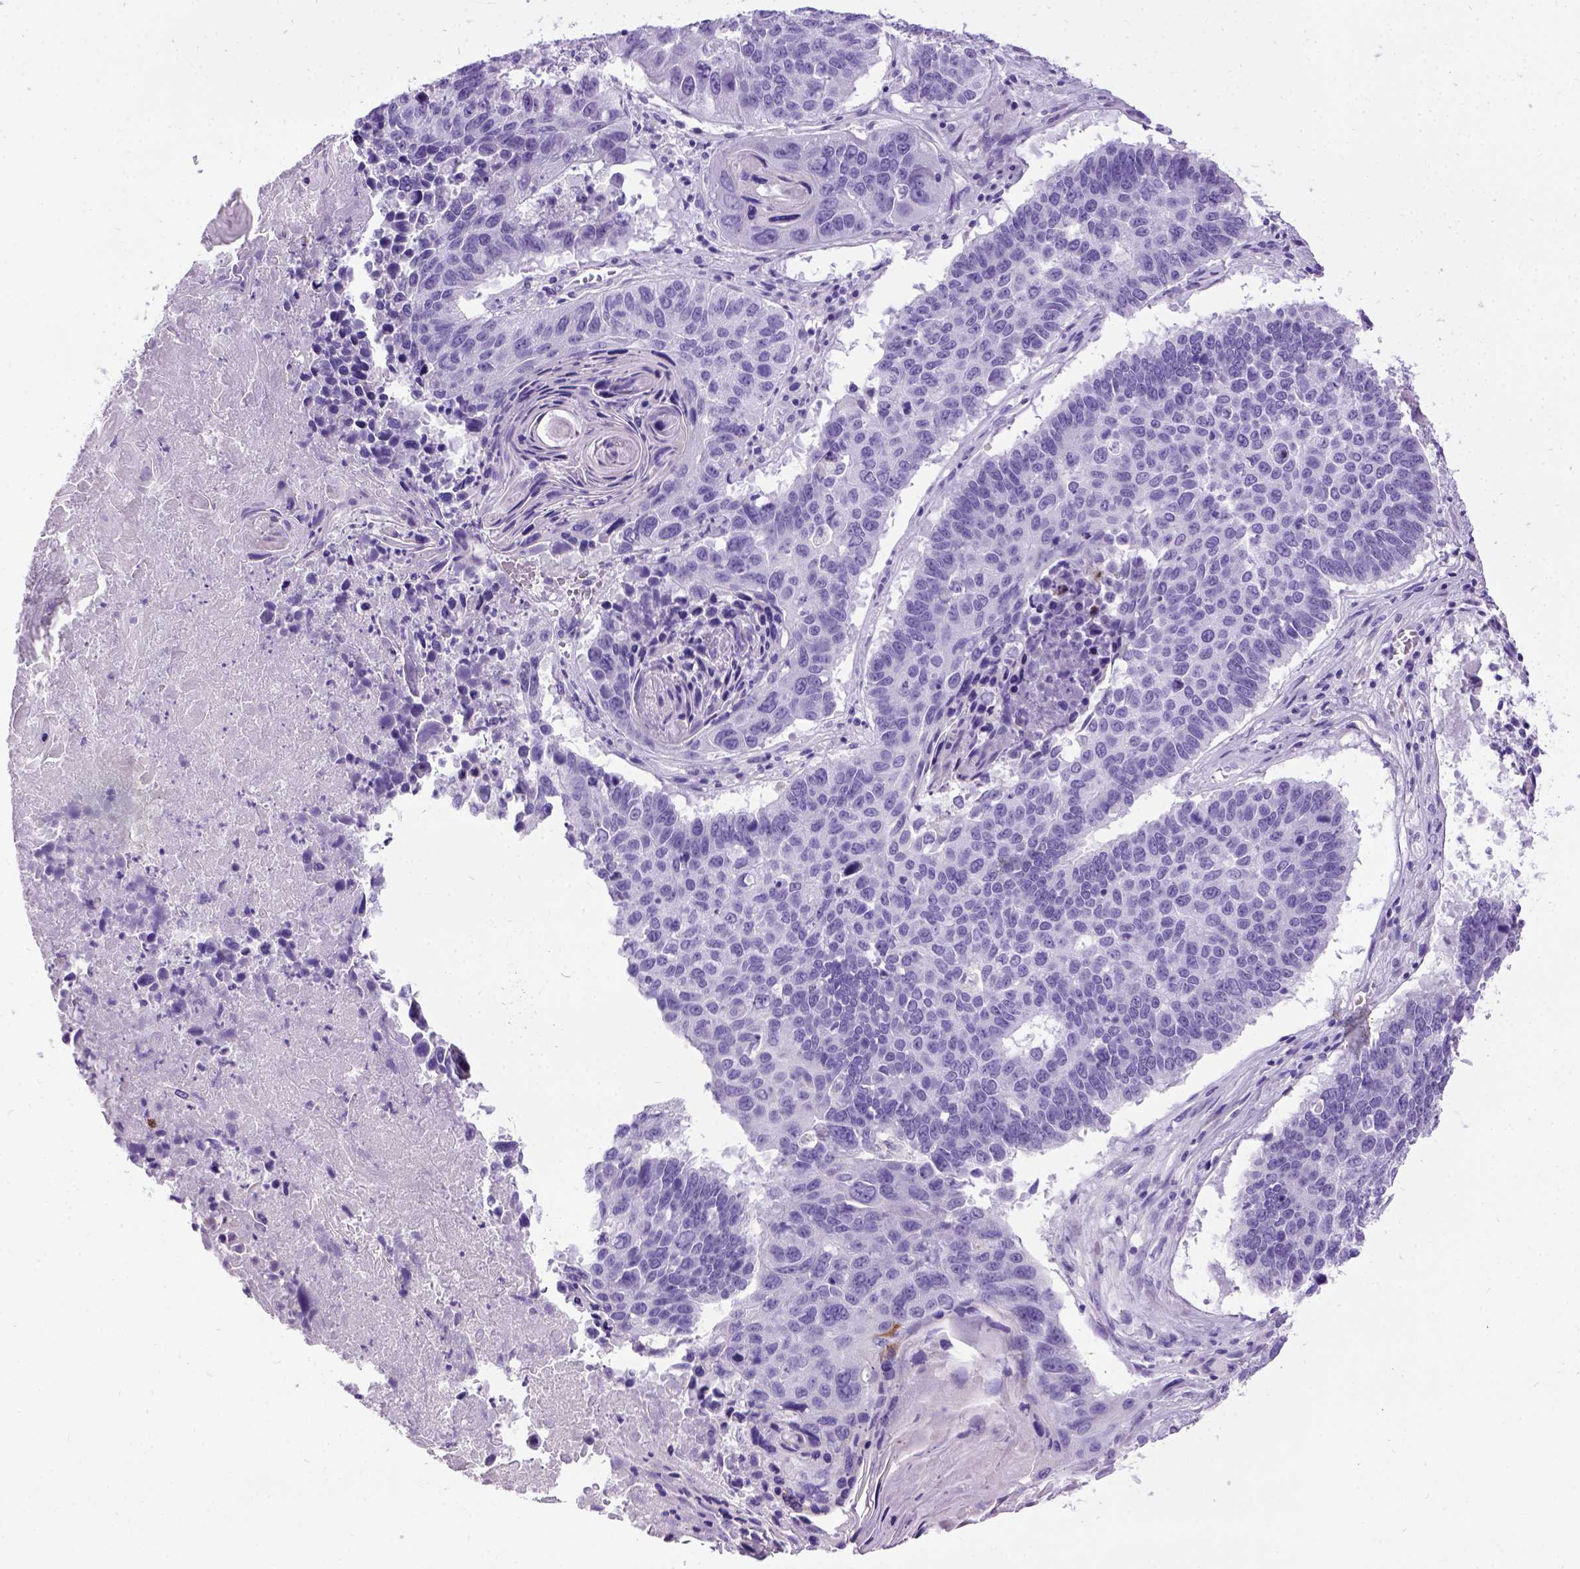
{"staining": {"intensity": "negative", "quantity": "none", "location": "none"}, "tissue": "lung cancer", "cell_type": "Tumor cells", "image_type": "cancer", "snomed": [{"axis": "morphology", "description": "Squamous cell carcinoma, NOS"}, {"axis": "topography", "description": "Lung"}], "caption": "A high-resolution image shows immunohistochemistry (IHC) staining of squamous cell carcinoma (lung), which reveals no significant positivity in tumor cells. The staining is performed using DAB (3,3'-diaminobenzidine) brown chromogen with nuclei counter-stained in using hematoxylin.", "gene": "IGF2", "patient": {"sex": "male", "age": 73}}